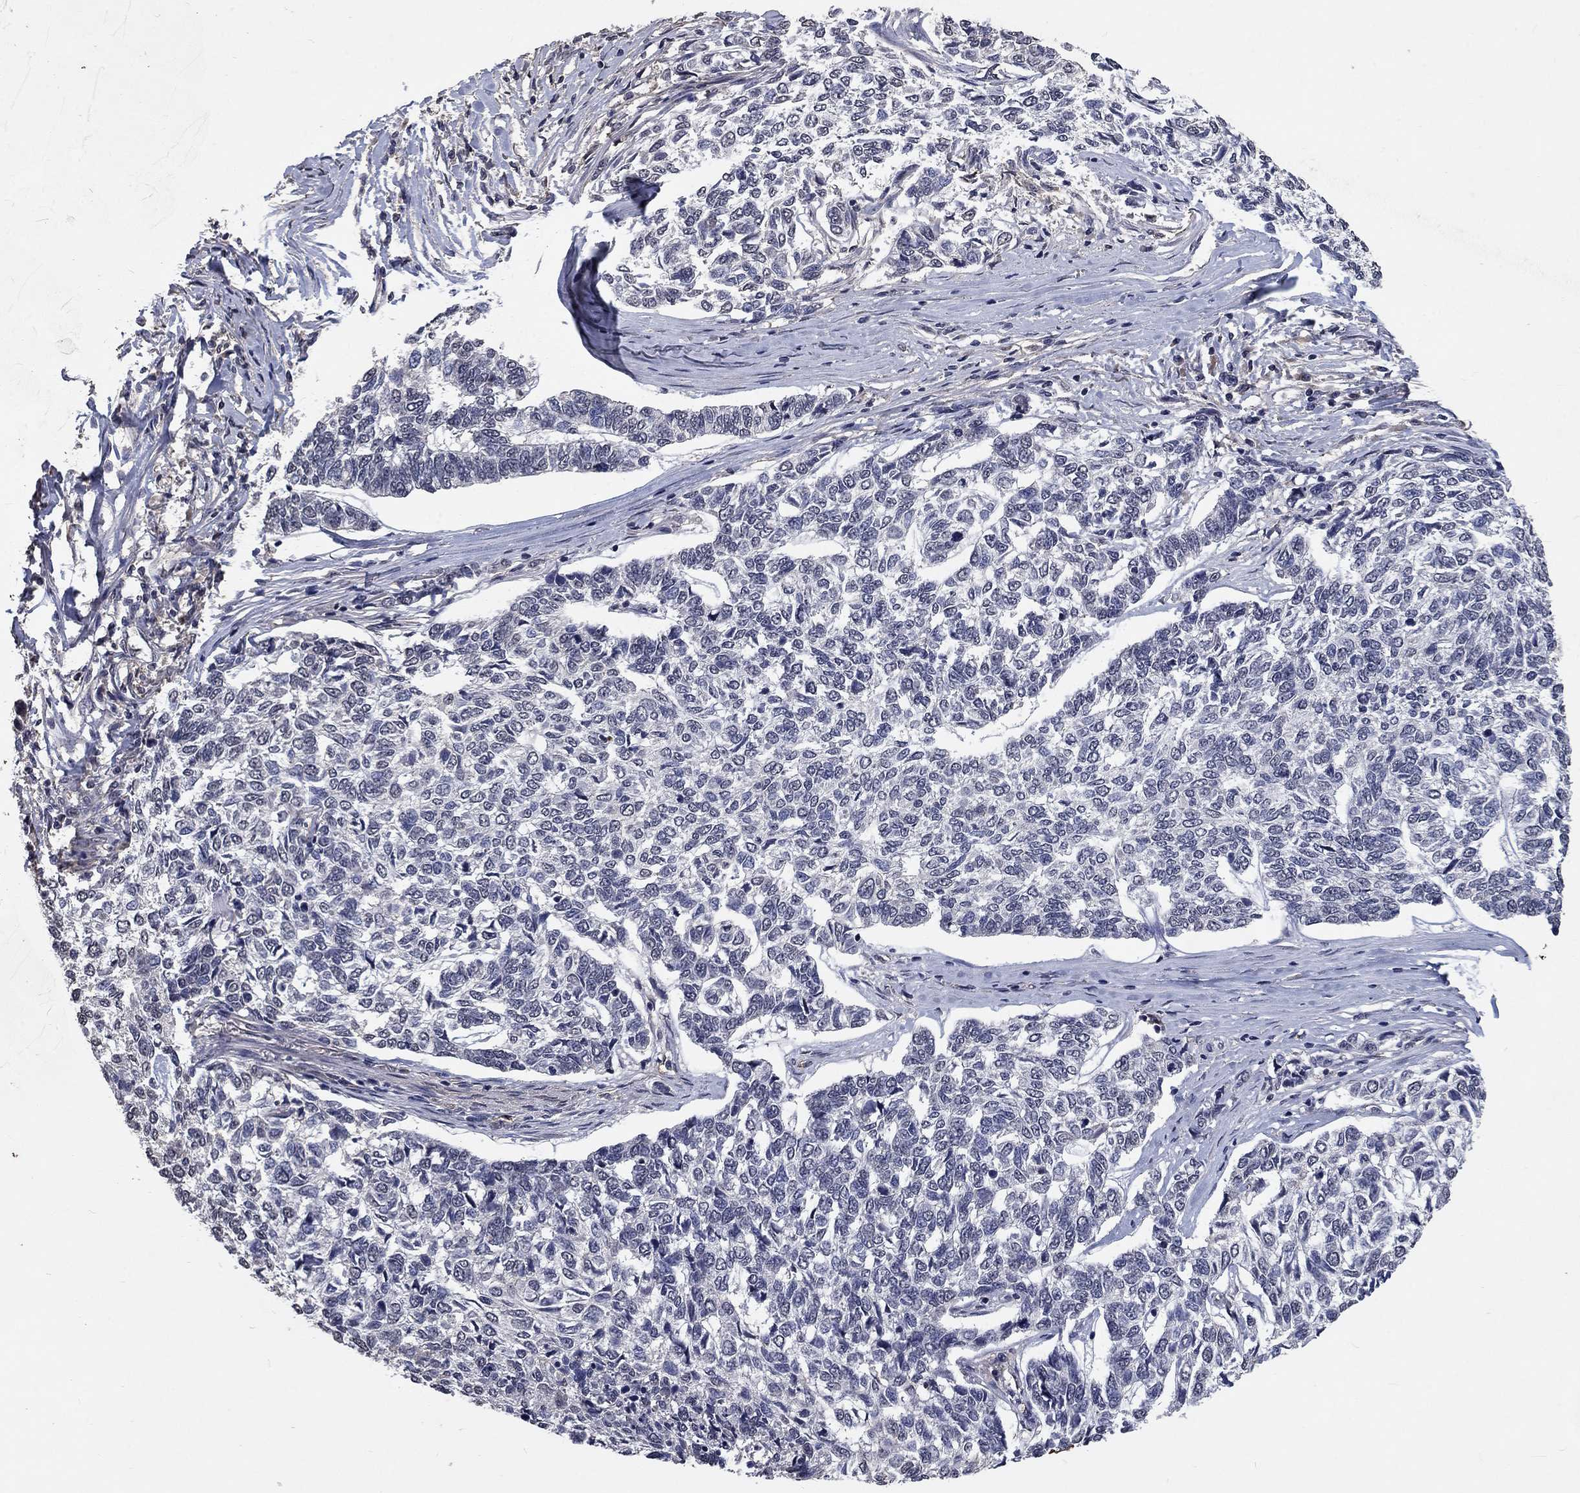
{"staining": {"intensity": "negative", "quantity": "none", "location": "none"}, "tissue": "skin cancer", "cell_type": "Tumor cells", "image_type": "cancer", "snomed": [{"axis": "morphology", "description": "Basal cell carcinoma"}, {"axis": "topography", "description": "Skin"}], "caption": "Immunohistochemistry (IHC) micrograph of human skin cancer stained for a protein (brown), which shows no expression in tumor cells.", "gene": "CHST5", "patient": {"sex": "female", "age": 65}}